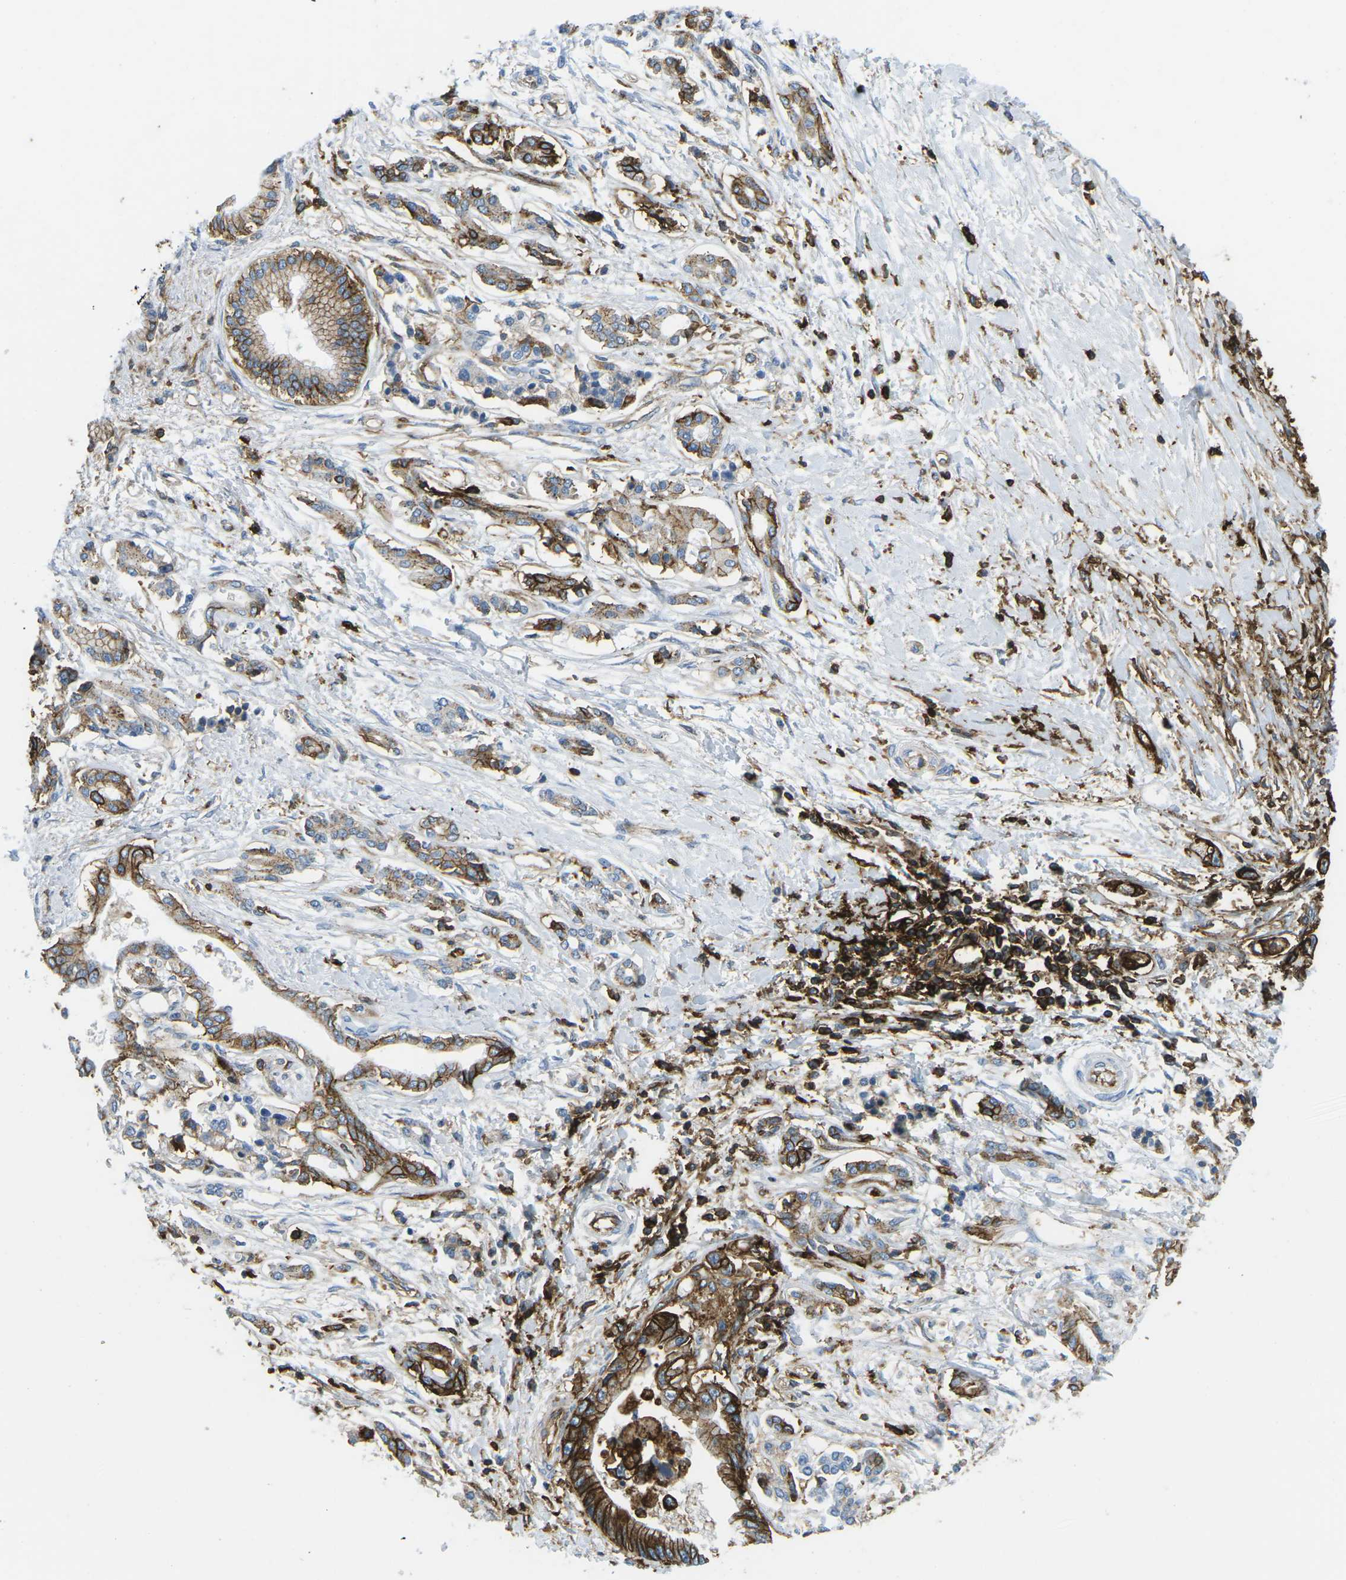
{"staining": {"intensity": "strong", "quantity": ">75%", "location": "cytoplasmic/membranous"}, "tissue": "pancreatic cancer", "cell_type": "Tumor cells", "image_type": "cancer", "snomed": [{"axis": "morphology", "description": "Adenocarcinoma, NOS"}, {"axis": "topography", "description": "Pancreas"}], "caption": "IHC histopathology image of neoplastic tissue: human pancreatic cancer (adenocarcinoma) stained using immunohistochemistry shows high levels of strong protein expression localized specifically in the cytoplasmic/membranous of tumor cells, appearing as a cytoplasmic/membranous brown color.", "gene": "HLA-B", "patient": {"sex": "male", "age": 56}}